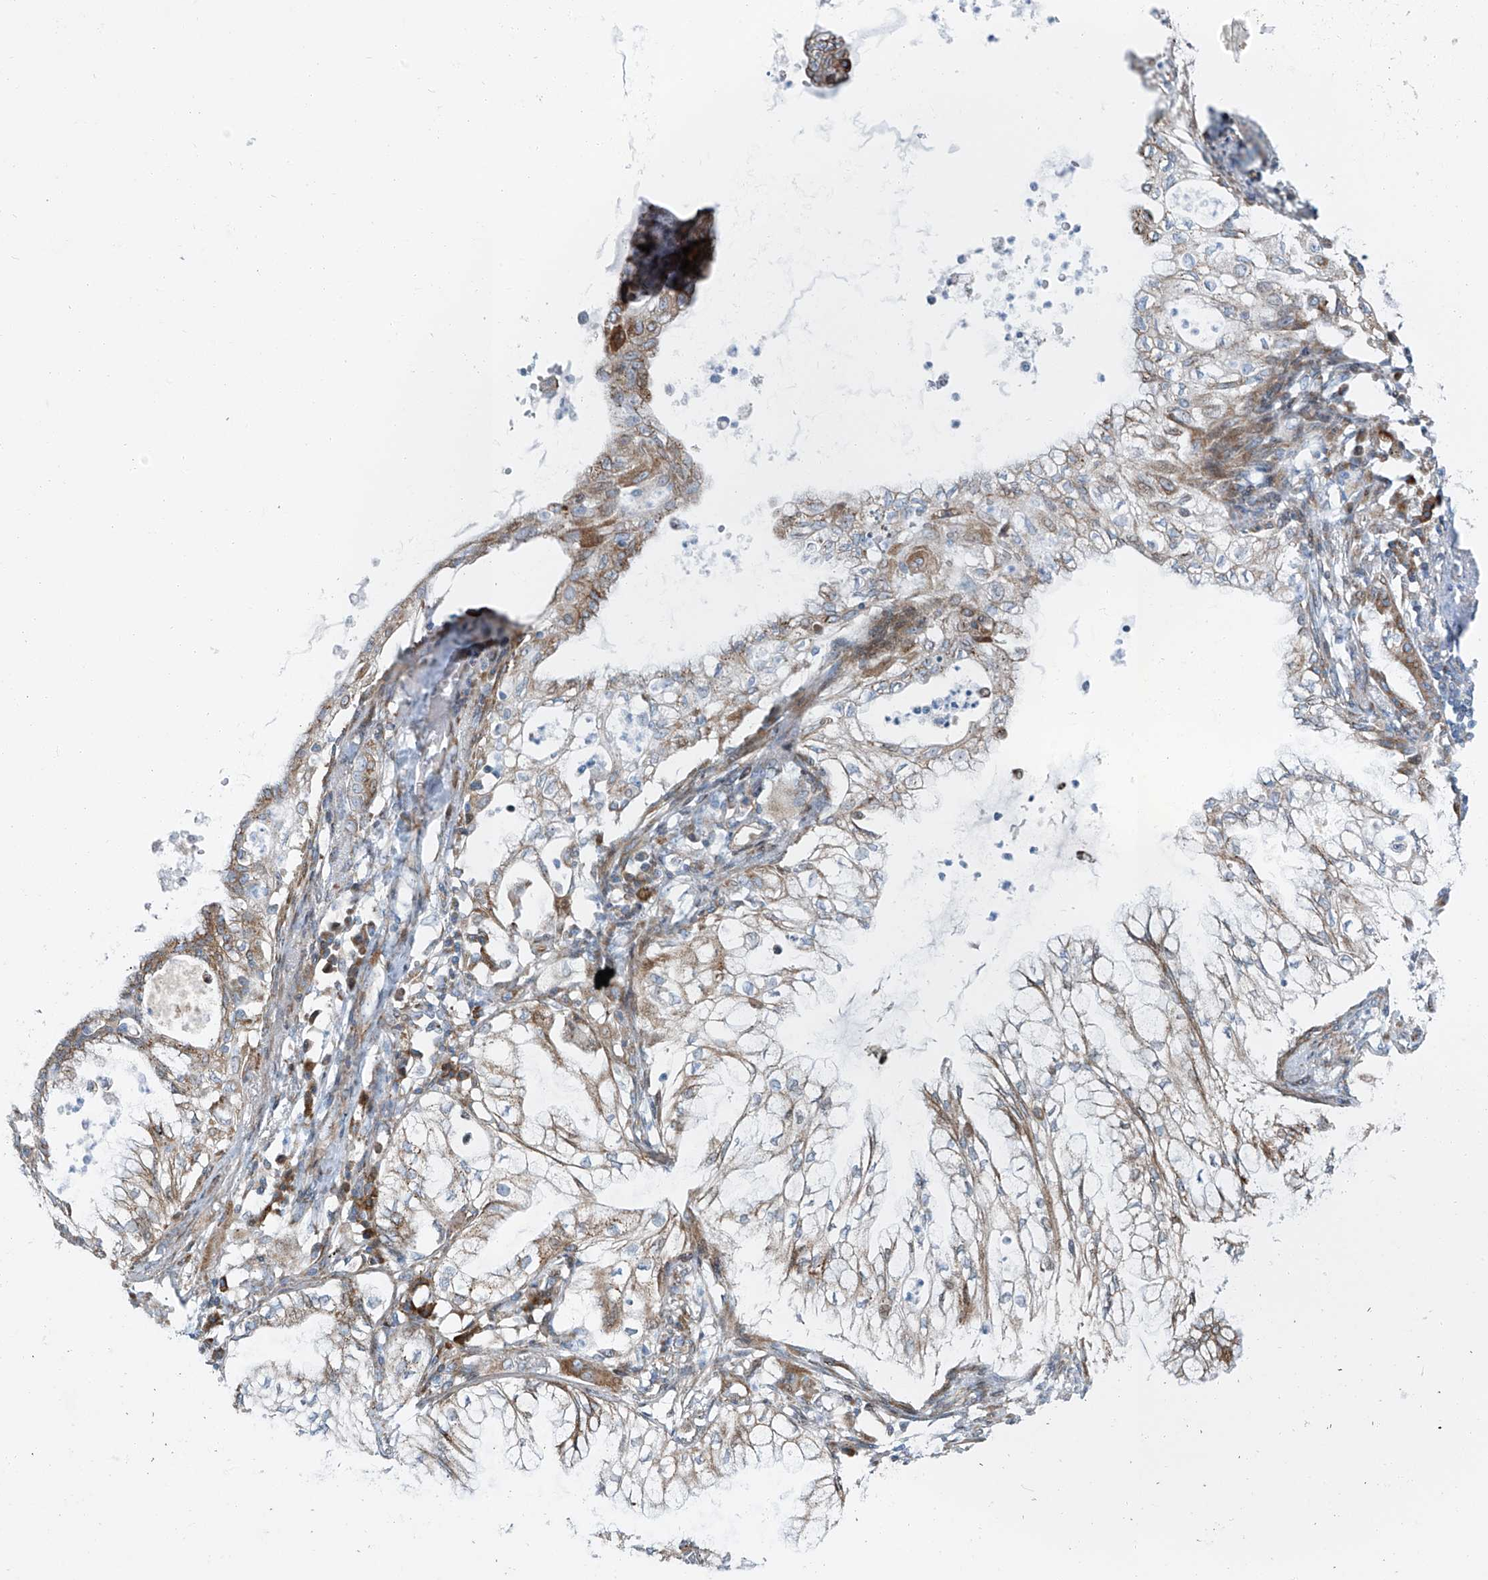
{"staining": {"intensity": "moderate", "quantity": "25%-75%", "location": "cytoplasmic/membranous"}, "tissue": "lung cancer", "cell_type": "Tumor cells", "image_type": "cancer", "snomed": [{"axis": "morphology", "description": "Adenocarcinoma, NOS"}, {"axis": "topography", "description": "Lung"}], "caption": "The image displays immunohistochemical staining of lung cancer (adenocarcinoma). There is moderate cytoplasmic/membranous expression is appreciated in about 25%-75% of tumor cells. (brown staining indicates protein expression, while blue staining denotes nuclei).", "gene": "HIC2", "patient": {"sex": "female", "age": 70}}